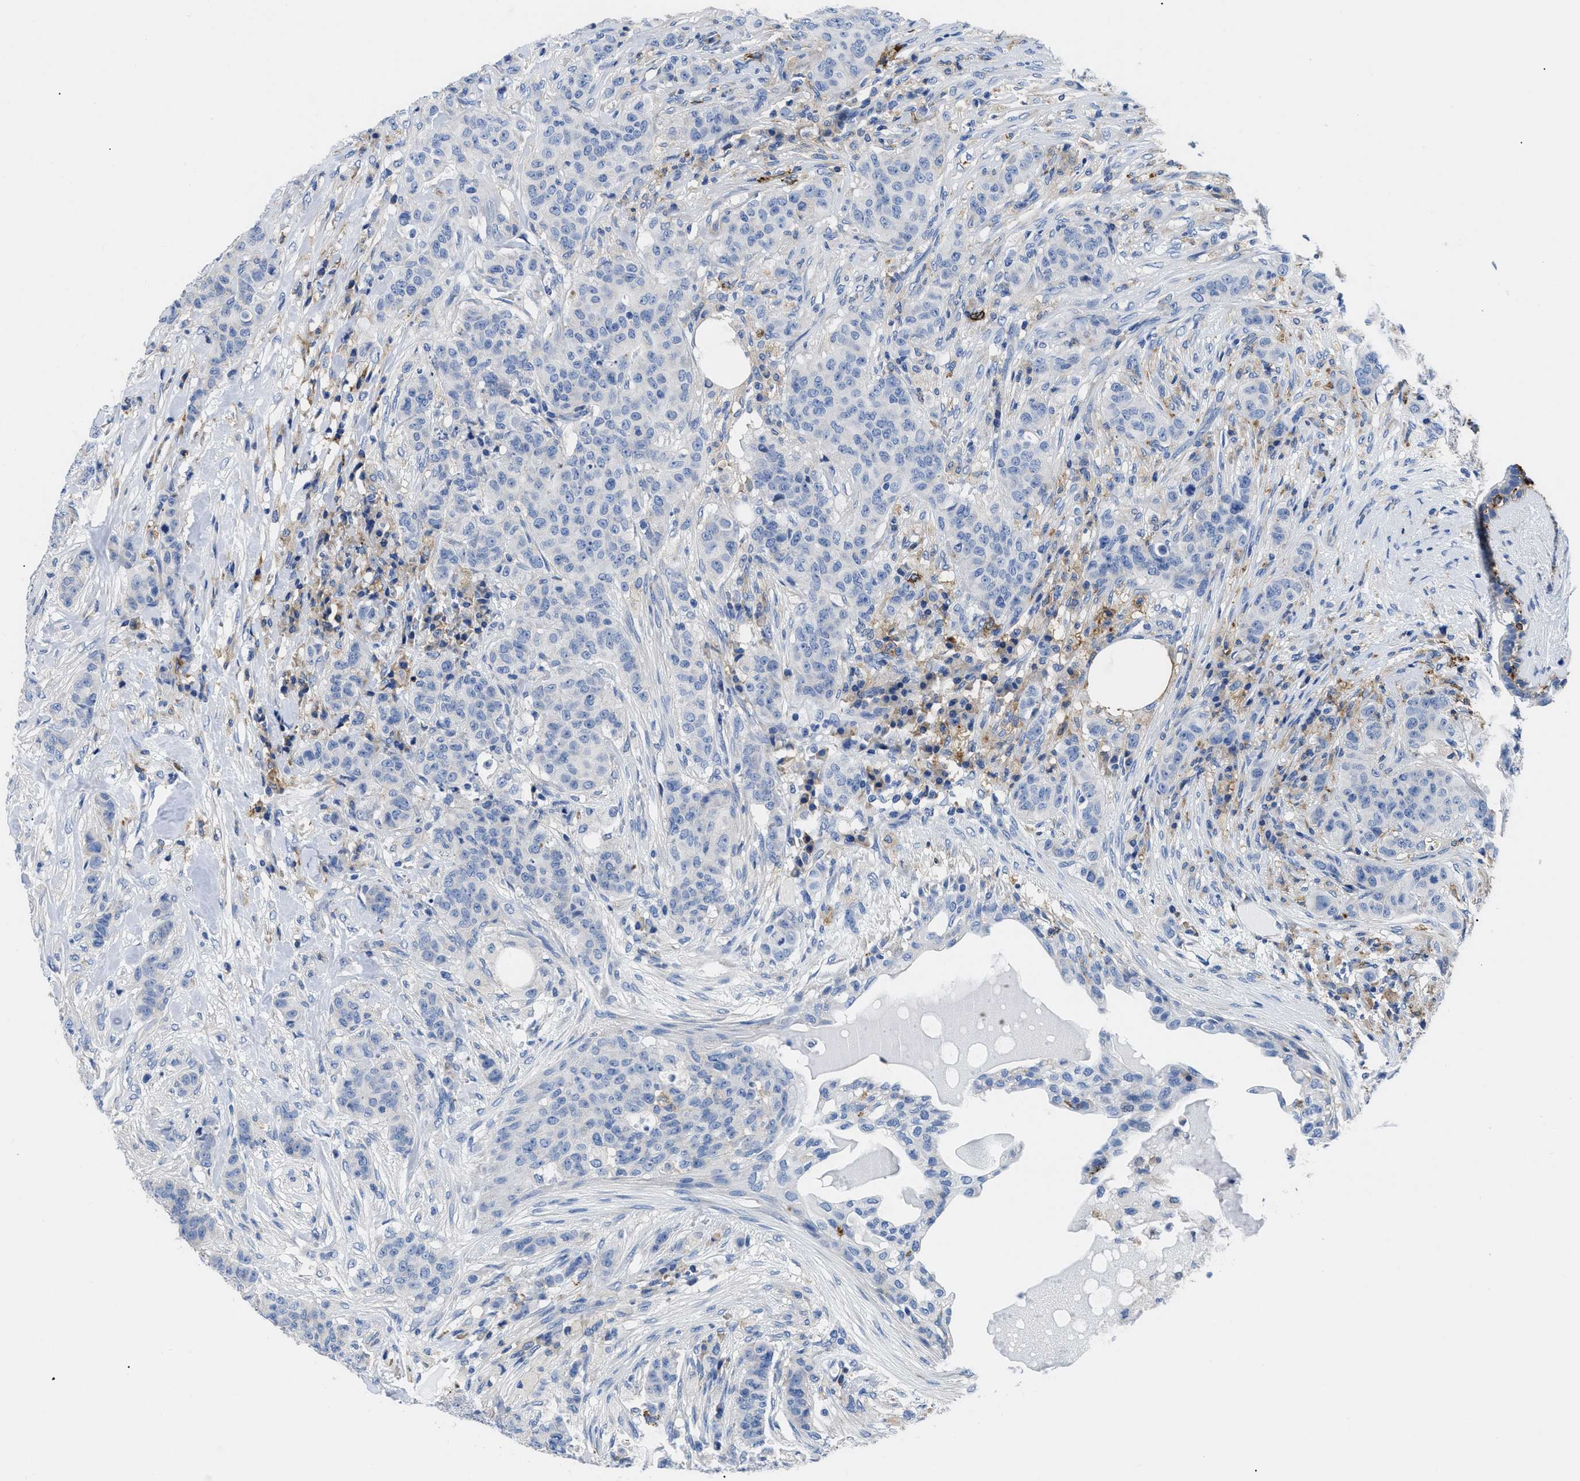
{"staining": {"intensity": "negative", "quantity": "none", "location": "none"}, "tissue": "breast cancer", "cell_type": "Tumor cells", "image_type": "cancer", "snomed": [{"axis": "morphology", "description": "Normal tissue, NOS"}, {"axis": "morphology", "description": "Duct carcinoma"}, {"axis": "topography", "description": "Breast"}], "caption": "An immunohistochemistry (IHC) micrograph of breast intraductal carcinoma is shown. There is no staining in tumor cells of breast intraductal carcinoma.", "gene": "HLA-DPA1", "patient": {"sex": "female", "age": 40}}